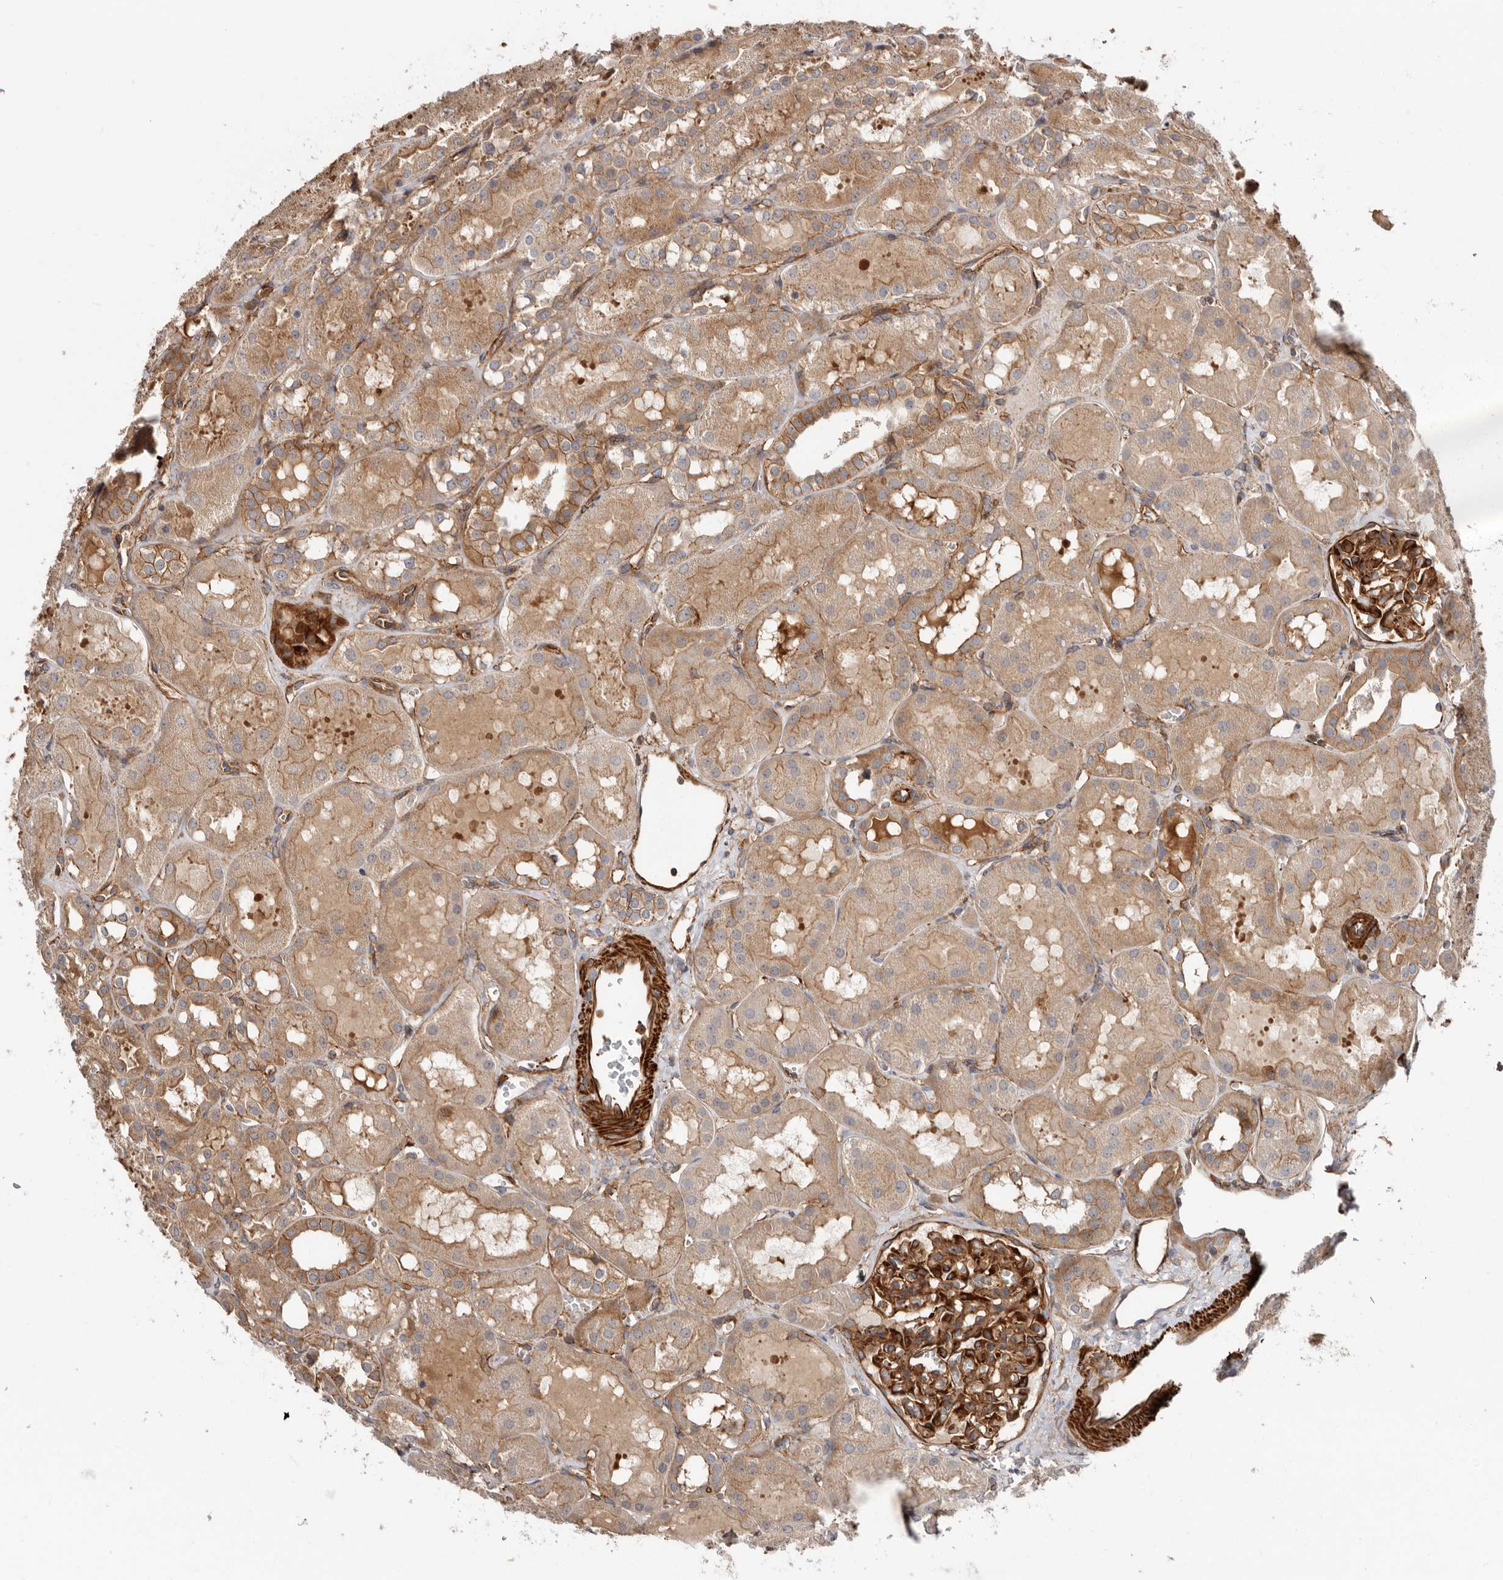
{"staining": {"intensity": "strong", "quantity": ">75%", "location": "cytoplasmic/membranous"}, "tissue": "kidney", "cell_type": "Cells in glomeruli", "image_type": "normal", "snomed": [{"axis": "morphology", "description": "Normal tissue, NOS"}, {"axis": "topography", "description": "Kidney"}], "caption": "This image displays immunohistochemistry staining of normal kidney, with high strong cytoplasmic/membranous expression in approximately >75% of cells in glomeruli.", "gene": "TMC7", "patient": {"sex": "male", "age": 16}}